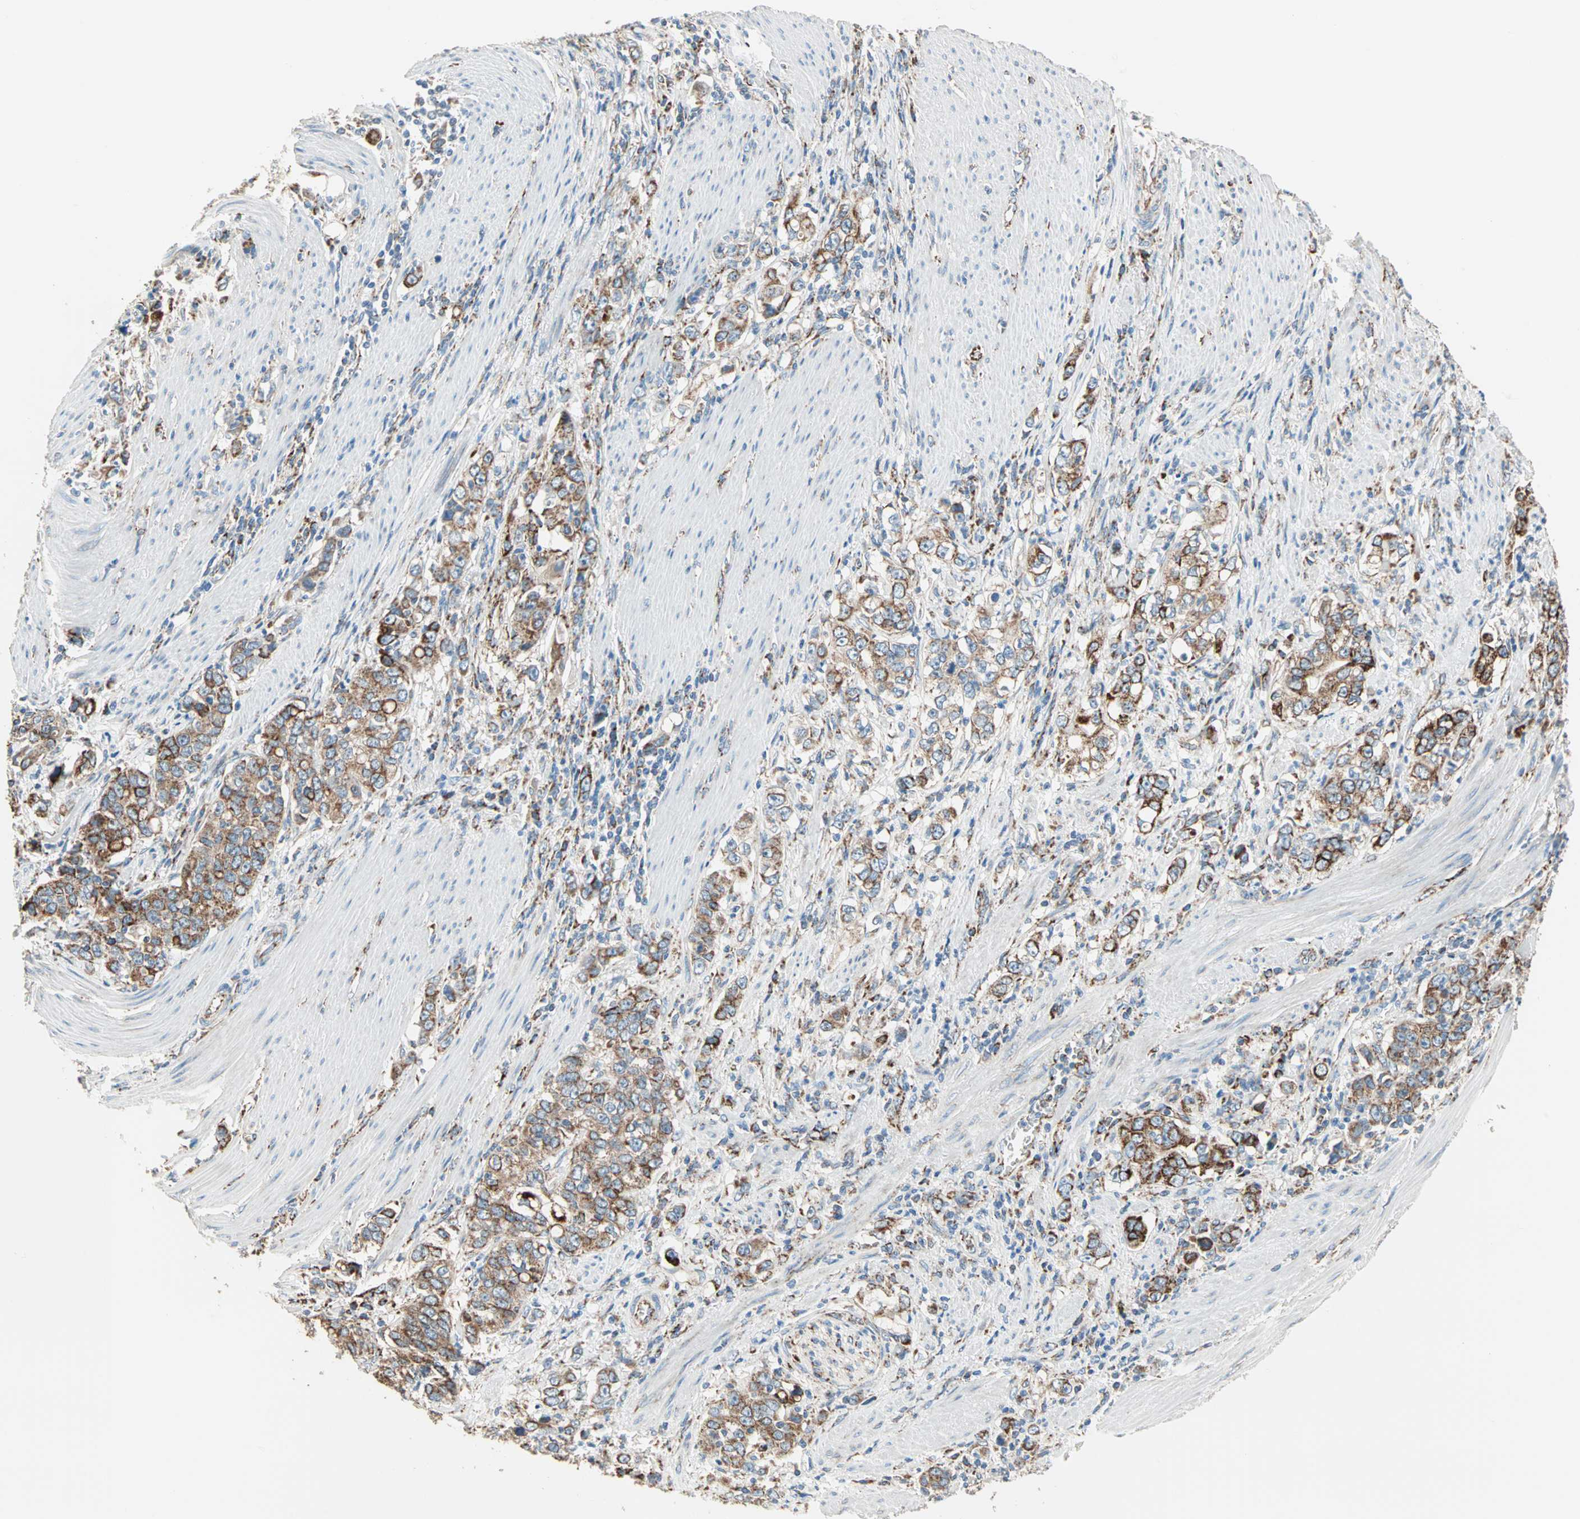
{"staining": {"intensity": "moderate", "quantity": ">75%", "location": "cytoplasmic/membranous"}, "tissue": "stomach cancer", "cell_type": "Tumor cells", "image_type": "cancer", "snomed": [{"axis": "morphology", "description": "Adenocarcinoma, NOS"}, {"axis": "topography", "description": "Stomach, lower"}], "caption": "Immunohistochemical staining of human adenocarcinoma (stomach) displays medium levels of moderate cytoplasmic/membranous staining in approximately >75% of tumor cells. (DAB (3,3'-diaminobenzidine) IHC, brown staining for protein, blue staining for nuclei).", "gene": "TST", "patient": {"sex": "female", "age": 72}}